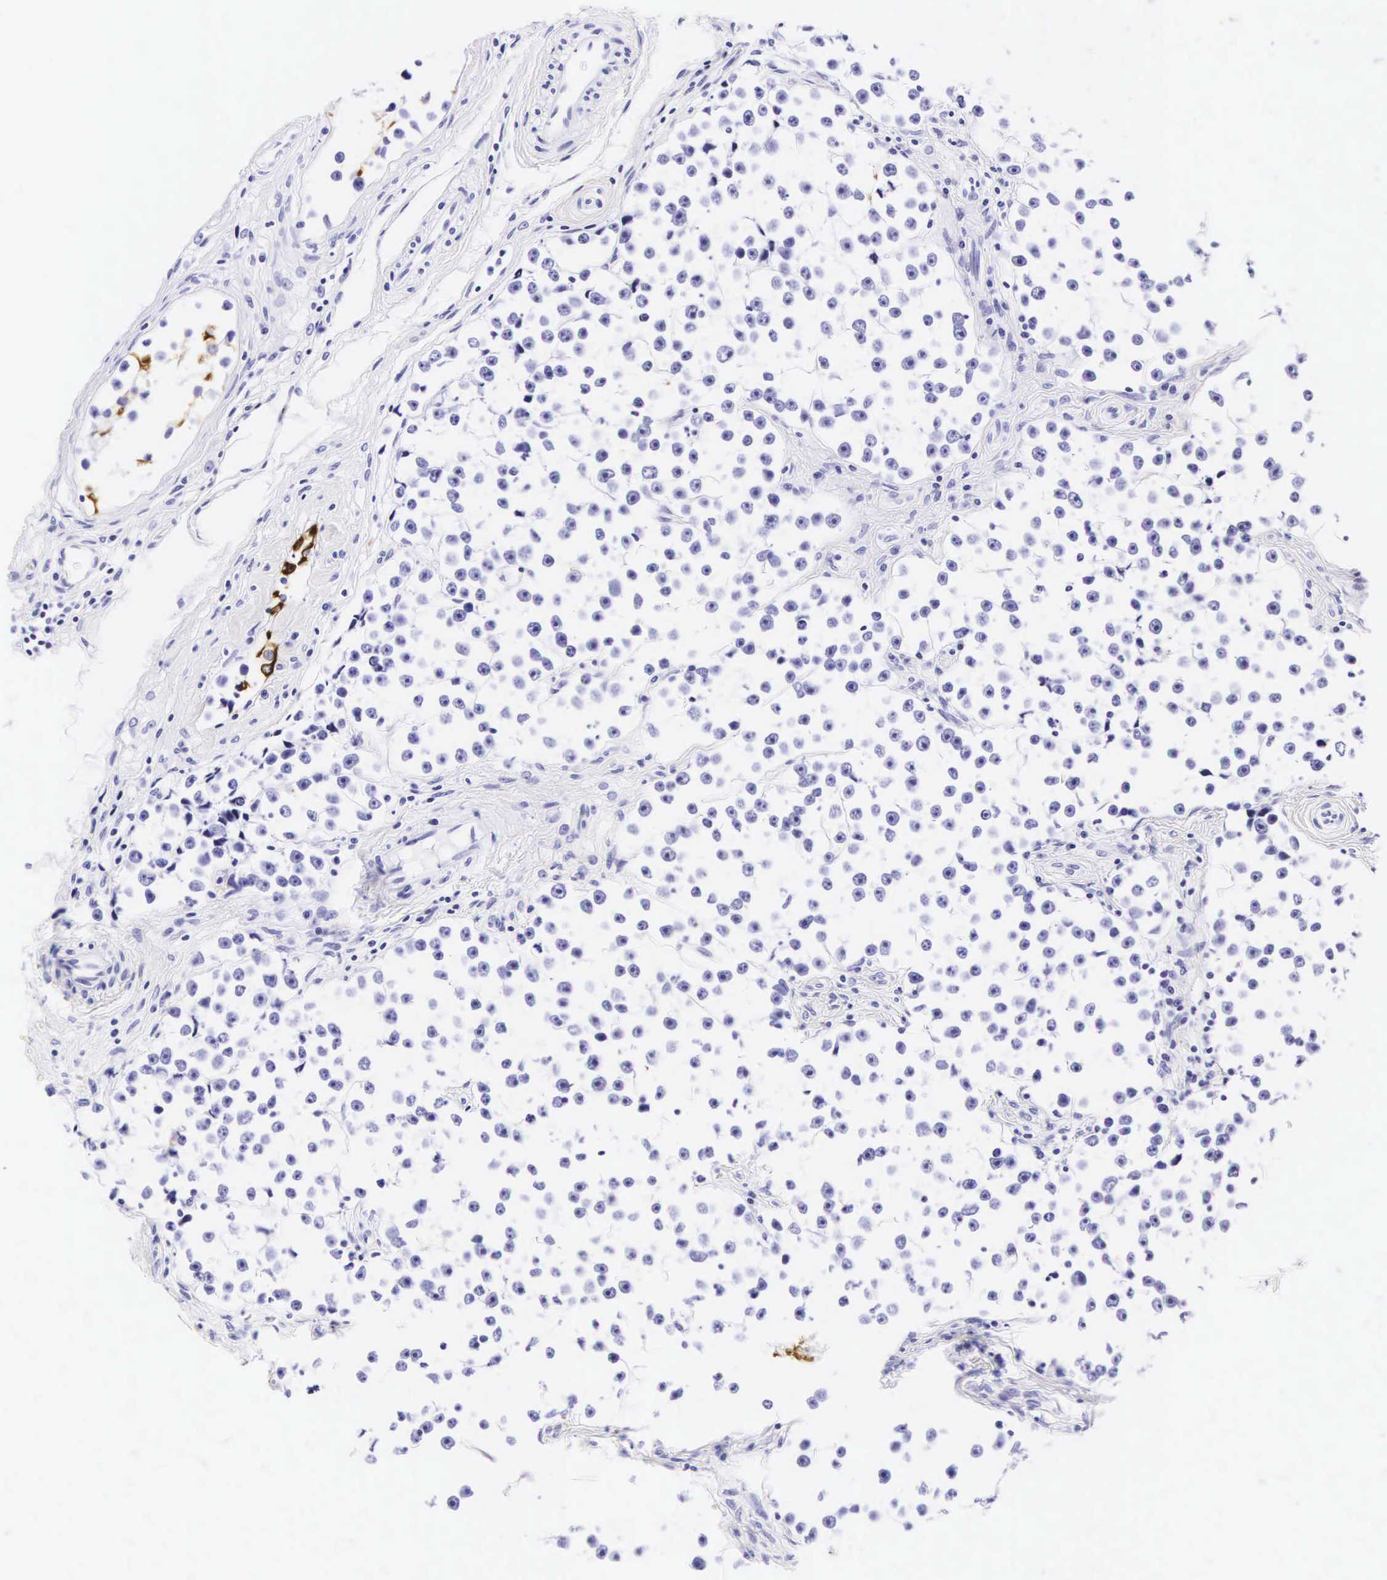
{"staining": {"intensity": "negative", "quantity": "none", "location": "none"}, "tissue": "testis cancer", "cell_type": "Tumor cells", "image_type": "cancer", "snomed": [{"axis": "morphology", "description": "Seminoma, NOS"}, {"axis": "topography", "description": "Testis"}], "caption": "This is an IHC photomicrograph of human testis seminoma. There is no positivity in tumor cells.", "gene": "KRT18", "patient": {"sex": "male", "age": 32}}